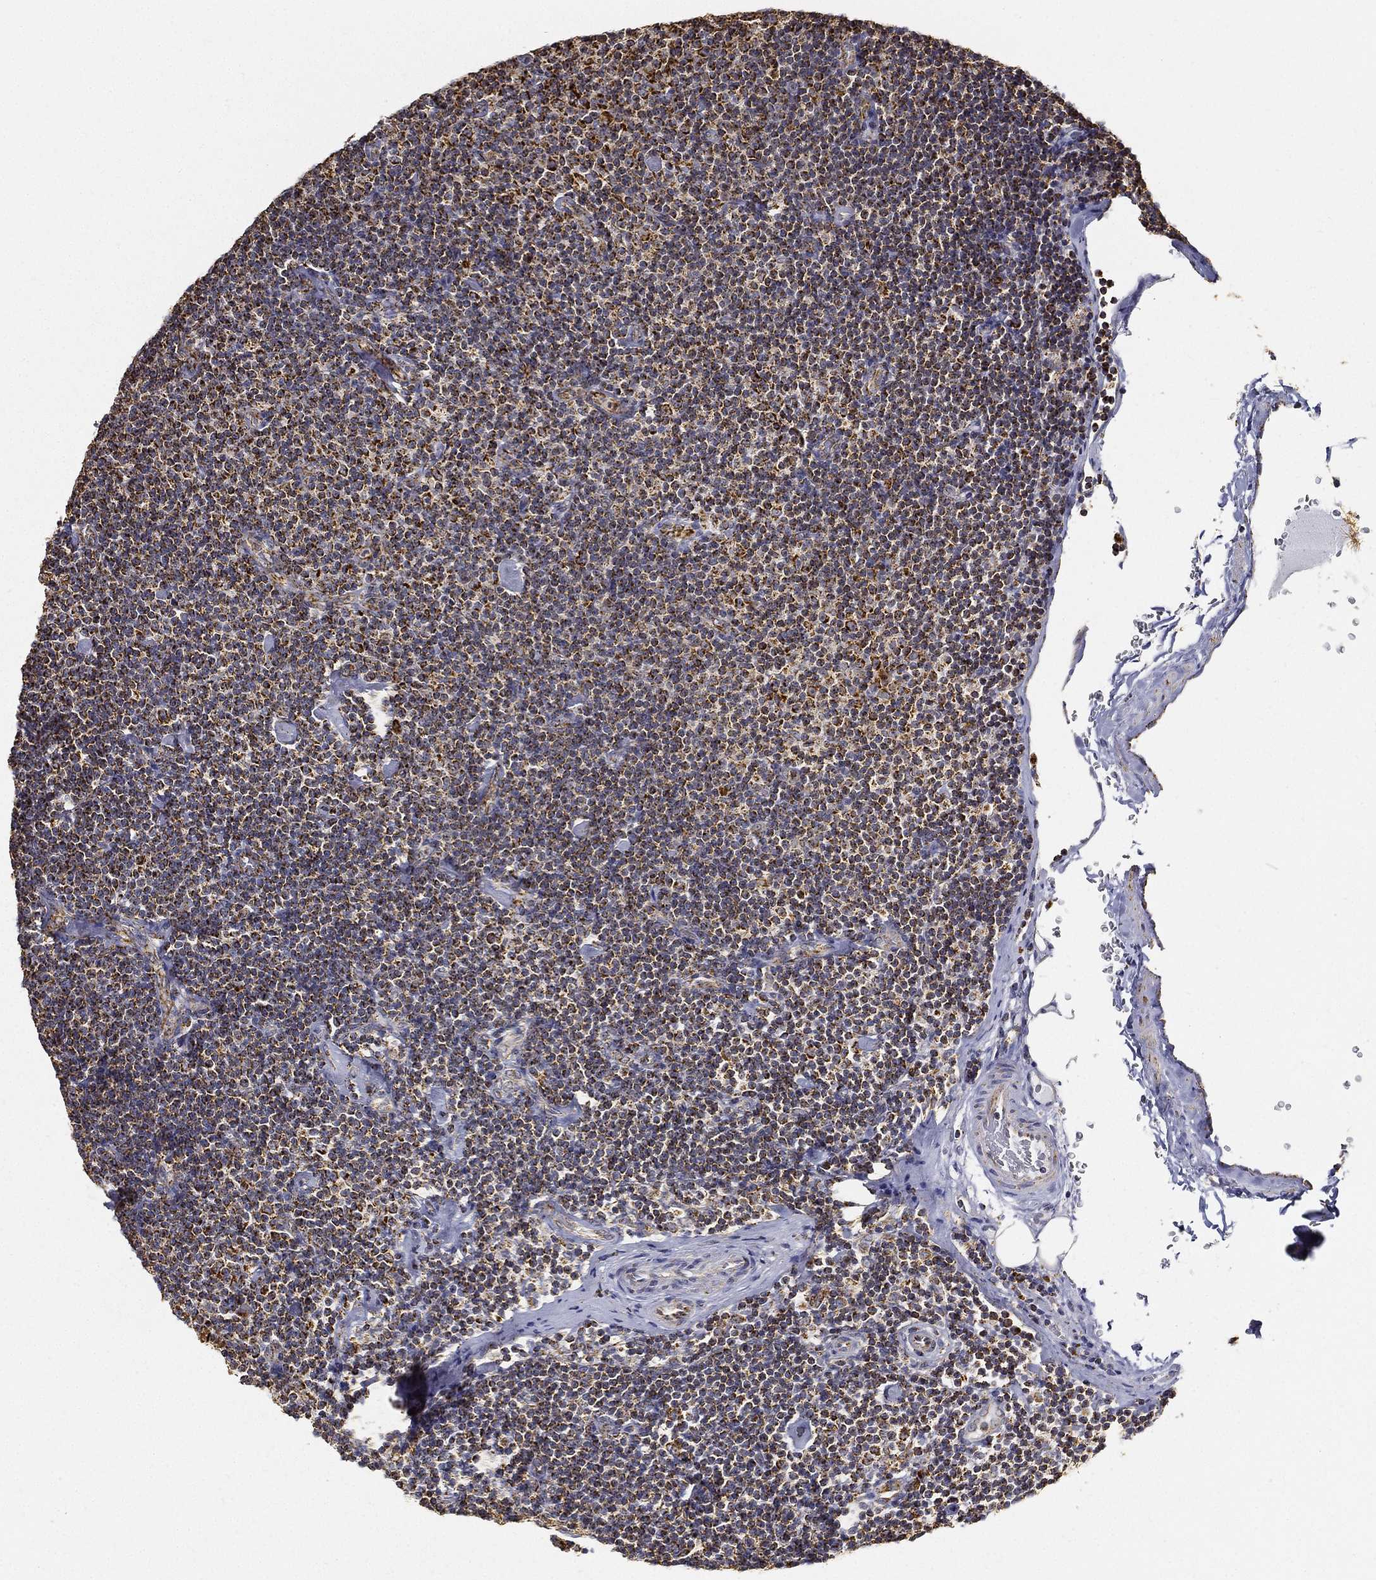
{"staining": {"intensity": "moderate", "quantity": ">75%", "location": "cytoplasmic/membranous"}, "tissue": "lymphoma", "cell_type": "Tumor cells", "image_type": "cancer", "snomed": [{"axis": "morphology", "description": "Malignant lymphoma, non-Hodgkin's type, Low grade"}, {"axis": "topography", "description": "Lymph node"}], "caption": "High-magnification brightfield microscopy of lymphoma stained with DAB (brown) and counterstained with hematoxylin (blue). tumor cells exhibit moderate cytoplasmic/membranous positivity is appreciated in about>75% of cells.", "gene": "NDUFAB1", "patient": {"sex": "male", "age": 81}}